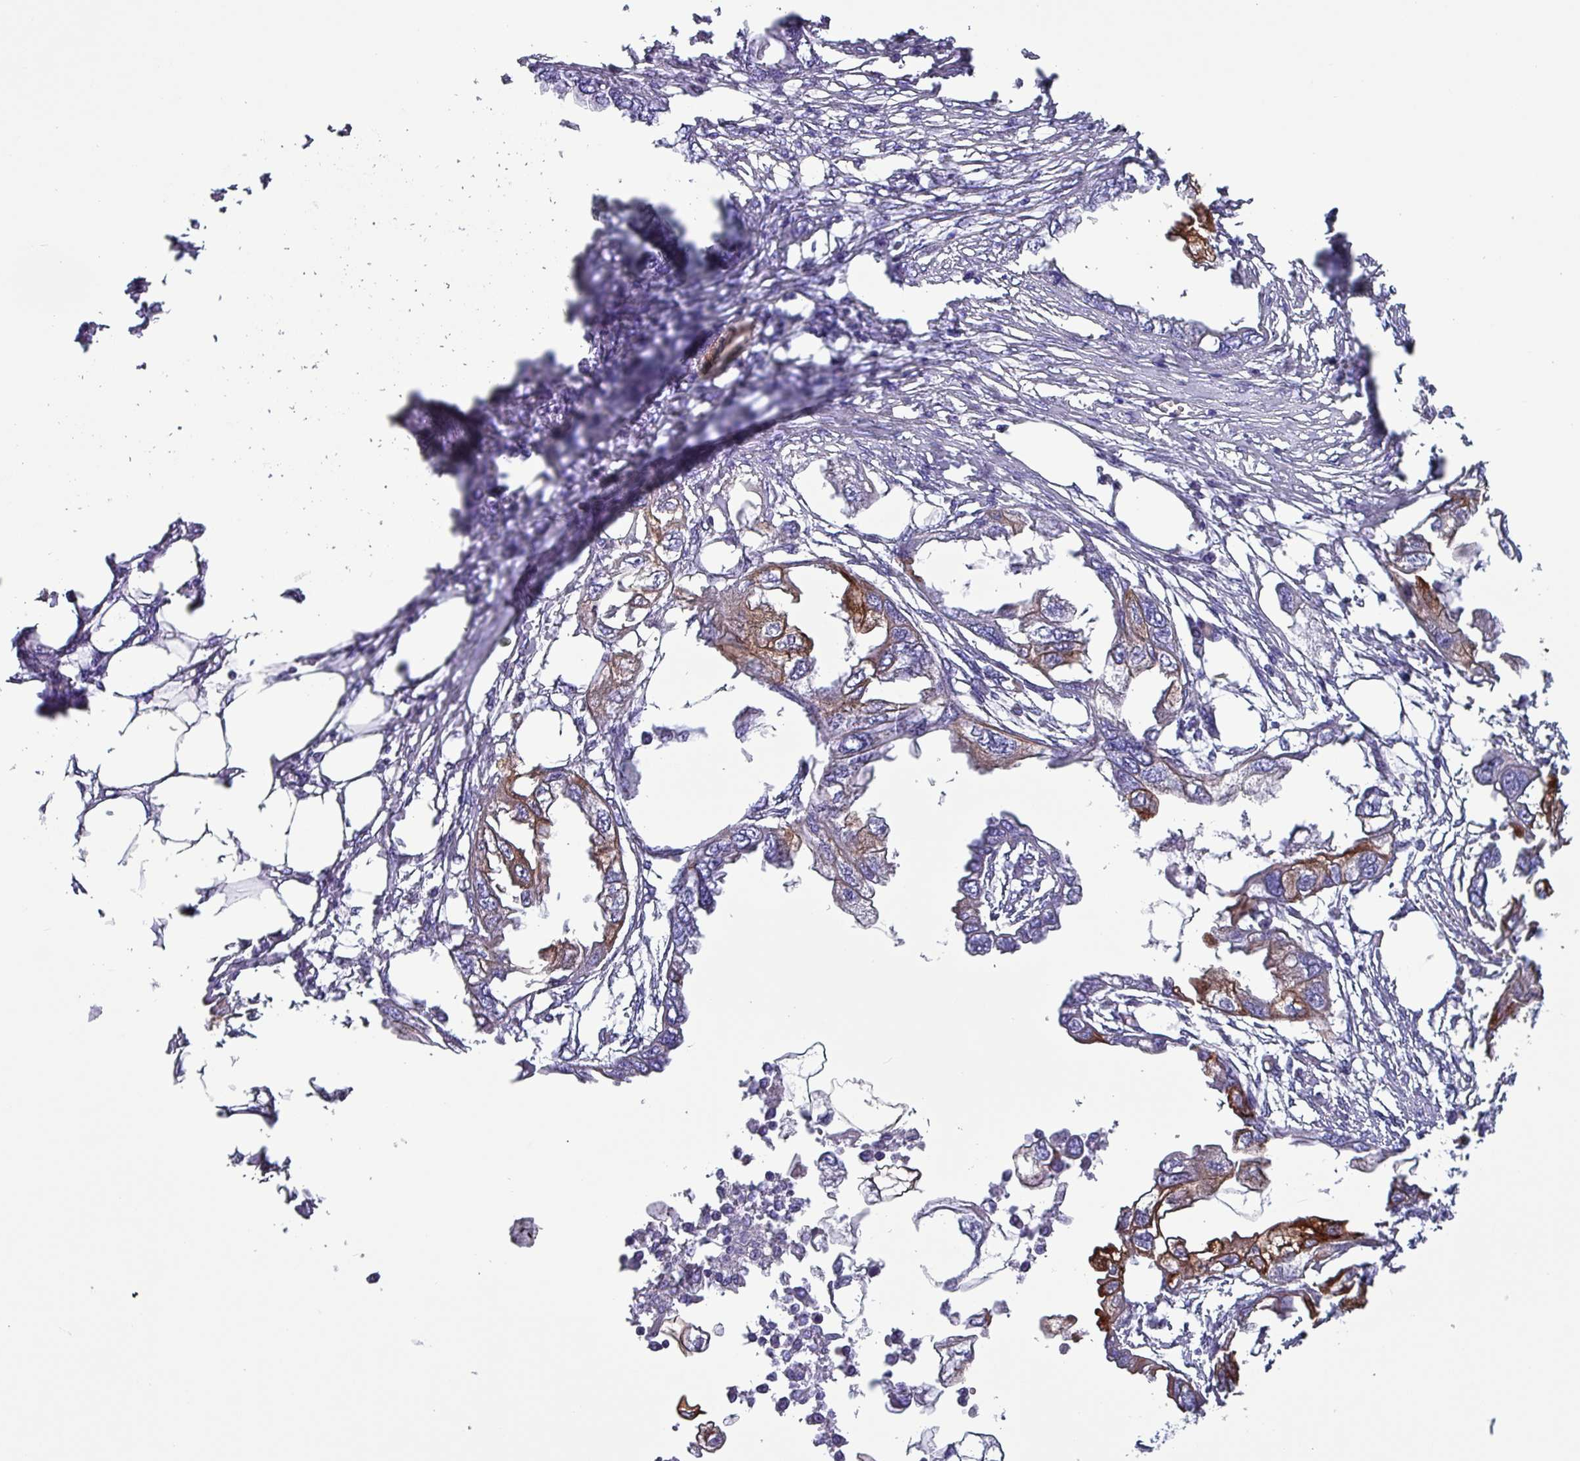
{"staining": {"intensity": "moderate", "quantity": "<25%", "location": "cytoplasmic/membranous"}, "tissue": "endometrial cancer", "cell_type": "Tumor cells", "image_type": "cancer", "snomed": [{"axis": "morphology", "description": "Adenocarcinoma, NOS"}, {"axis": "morphology", "description": "Adenocarcinoma, metastatic, NOS"}, {"axis": "topography", "description": "Adipose tissue"}, {"axis": "topography", "description": "Endometrium"}], "caption": "Endometrial metastatic adenocarcinoma tissue reveals moderate cytoplasmic/membranous positivity in about <25% of tumor cells, visualized by immunohistochemistry.", "gene": "KRT6C", "patient": {"sex": "female", "age": 67}}